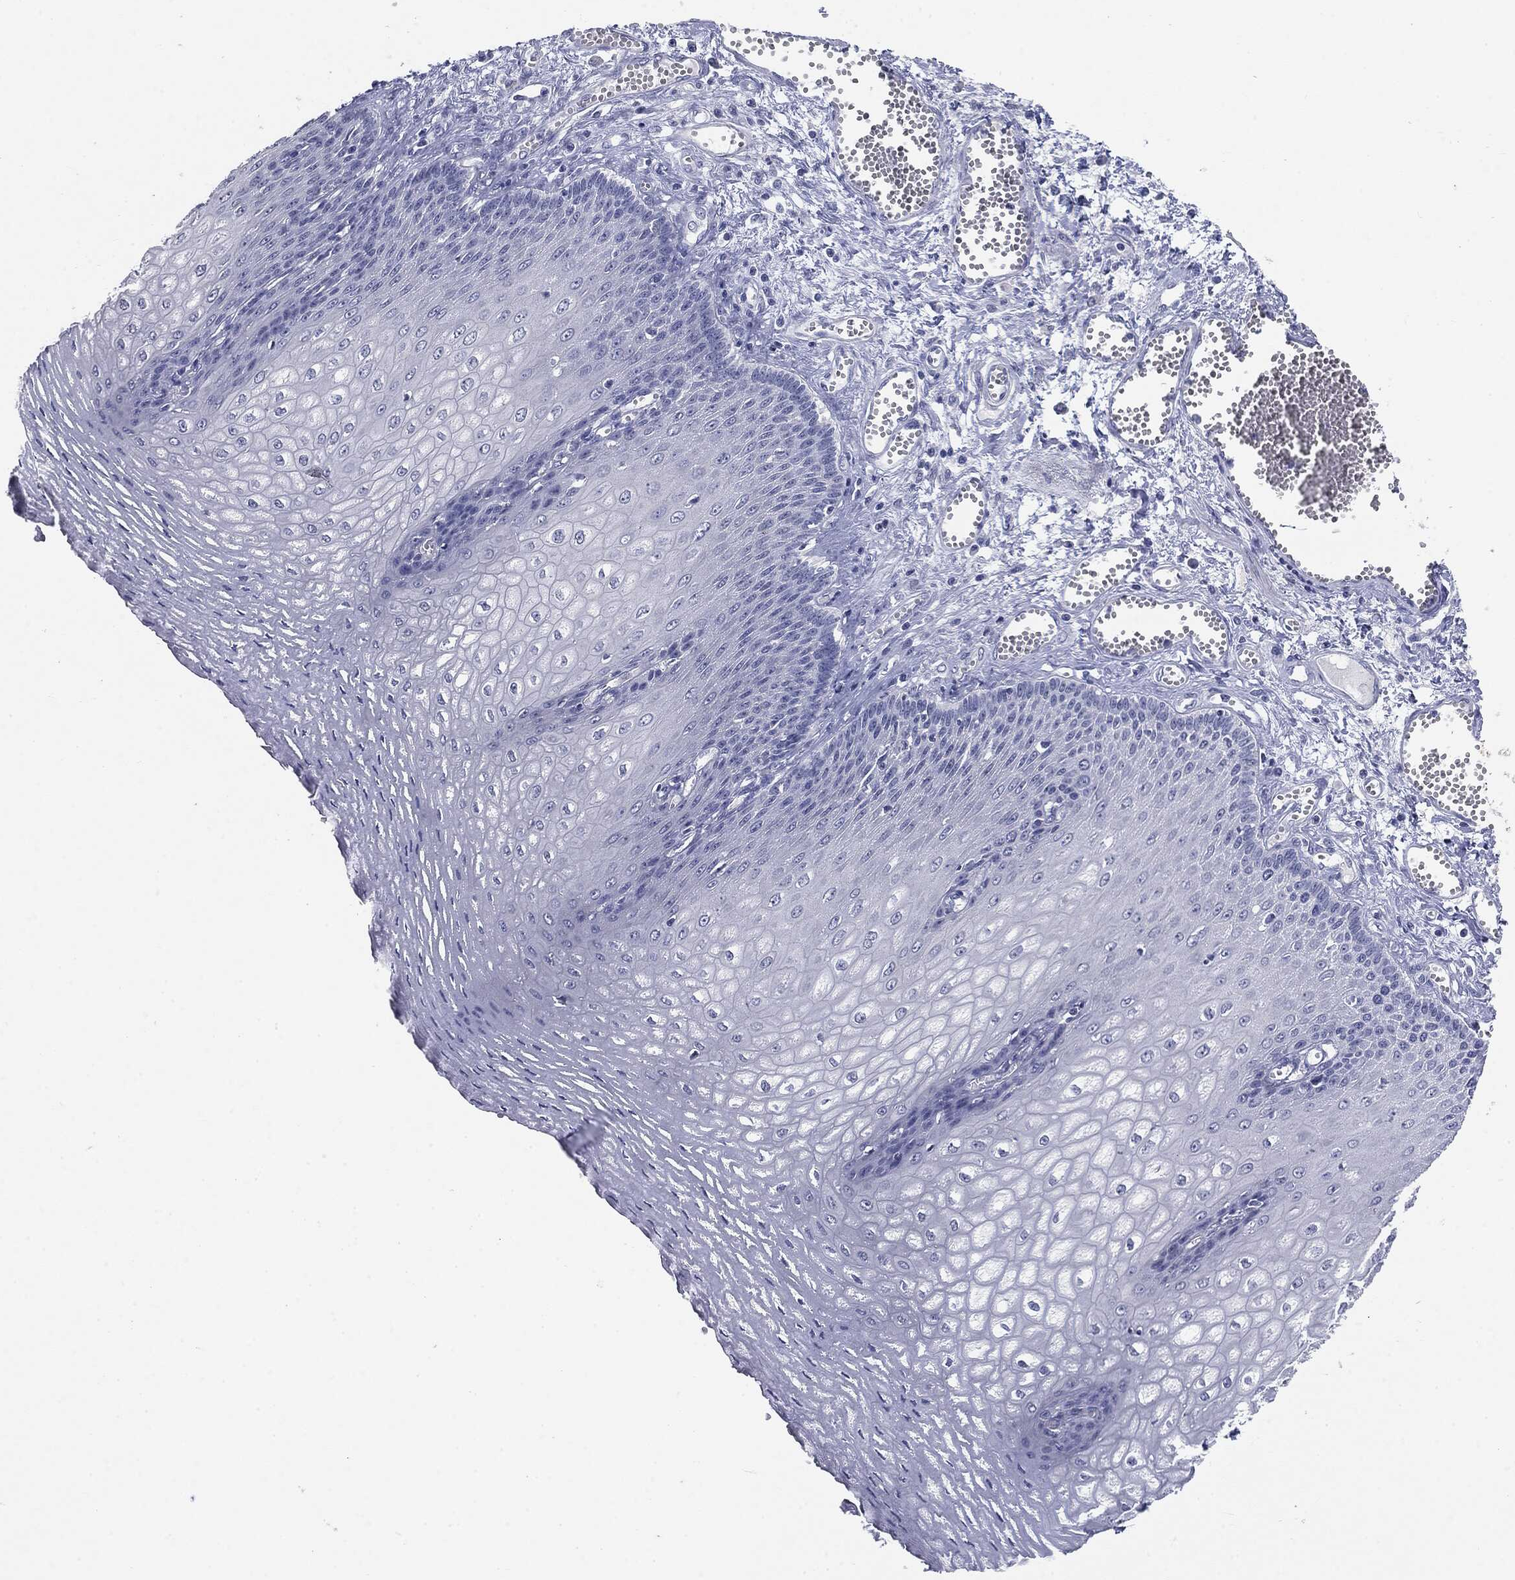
{"staining": {"intensity": "negative", "quantity": "none", "location": "none"}, "tissue": "esophagus", "cell_type": "Squamous epithelial cells", "image_type": "normal", "snomed": [{"axis": "morphology", "description": "Normal tissue, NOS"}, {"axis": "topography", "description": "Esophagus"}], "caption": "Micrograph shows no significant protein staining in squamous epithelial cells of unremarkable esophagus.", "gene": "CGB1", "patient": {"sex": "male", "age": 58}}